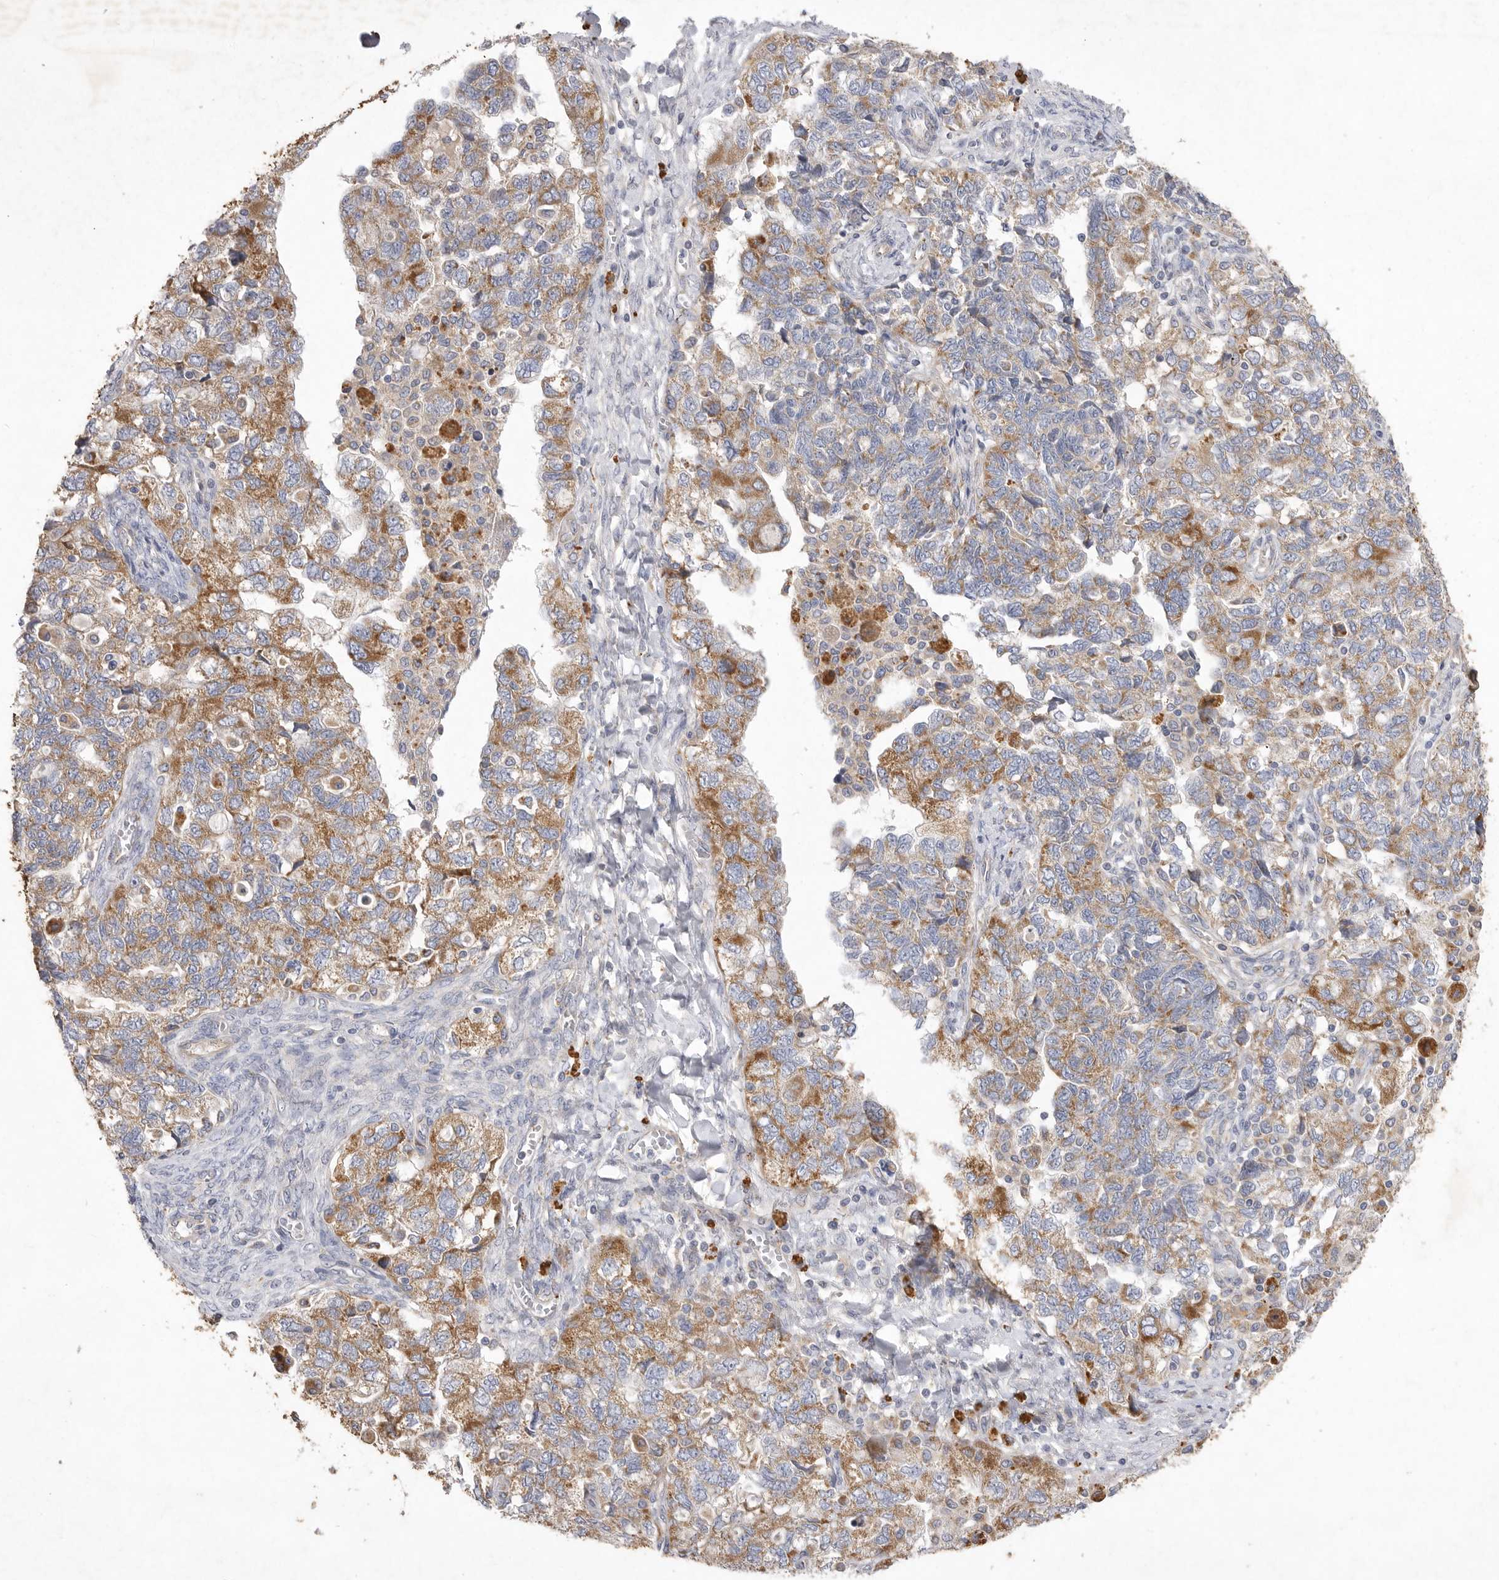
{"staining": {"intensity": "moderate", "quantity": ">75%", "location": "cytoplasmic/membranous"}, "tissue": "ovarian cancer", "cell_type": "Tumor cells", "image_type": "cancer", "snomed": [{"axis": "morphology", "description": "Carcinoma, NOS"}, {"axis": "morphology", "description": "Cystadenocarcinoma, serous, NOS"}, {"axis": "topography", "description": "Ovary"}], "caption": "This is a micrograph of IHC staining of ovarian cancer (carcinoma), which shows moderate staining in the cytoplasmic/membranous of tumor cells.", "gene": "MRPL41", "patient": {"sex": "female", "age": 69}}